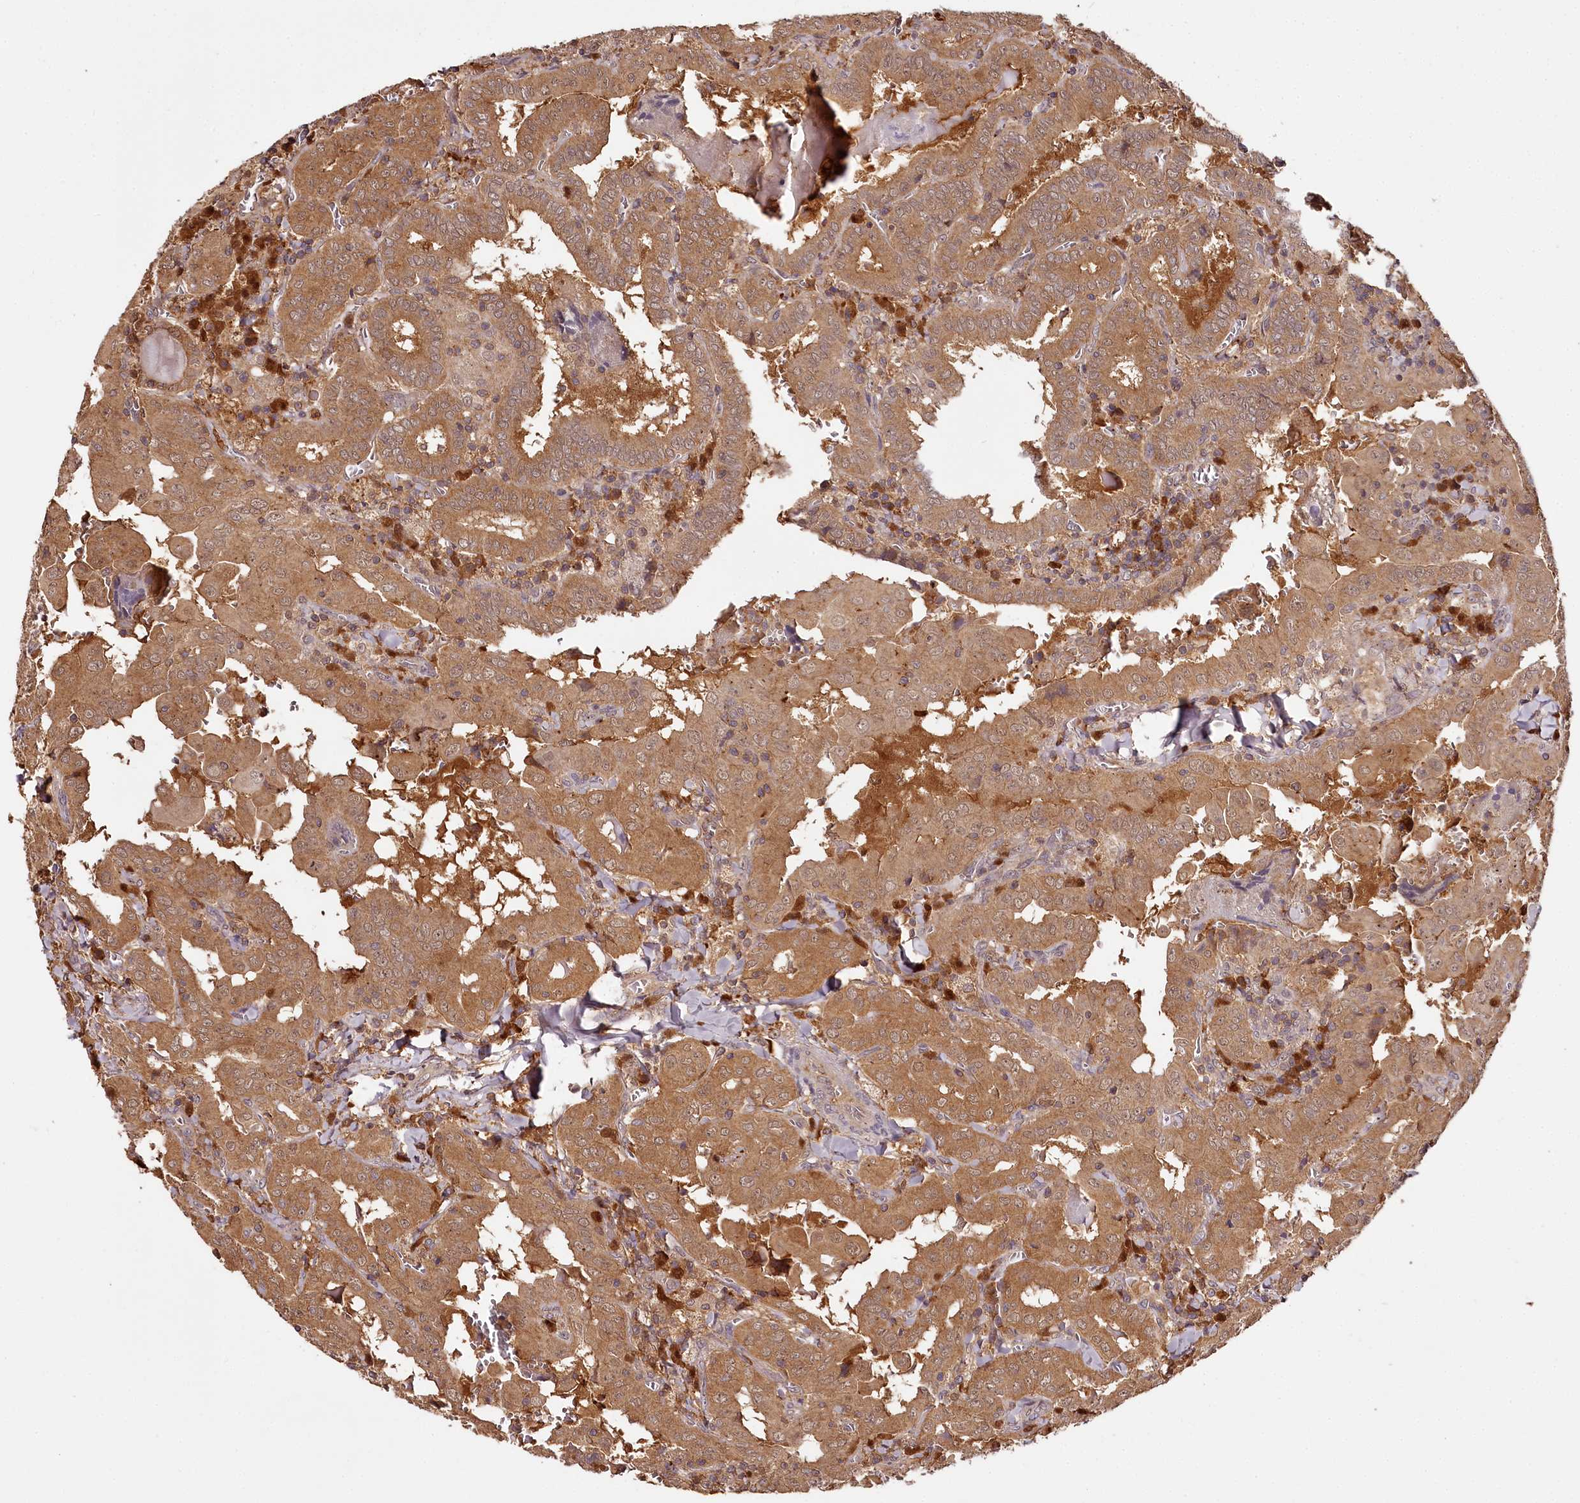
{"staining": {"intensity": "moderate", "quantity": ">75%", "location": "cytoplasmic/membranous"}, "tissue": "thyroid cancer", "cell_type": "Tumor cells", "image_type": "cancer", "snomed": [{"axis": "morphology", "description": "Papillary adenocarcinoma, NOS"}, {"axis": "topography", "description": "Thyroid gland"}], "caption": "Immunohistochemical staining of thyroid cancer displays moderate cytoplasmic/membranous protein positivity in approximately >75% of tumor cells.", "gene": "TTC12", "patient": {"sex": "female", "age": 72}}